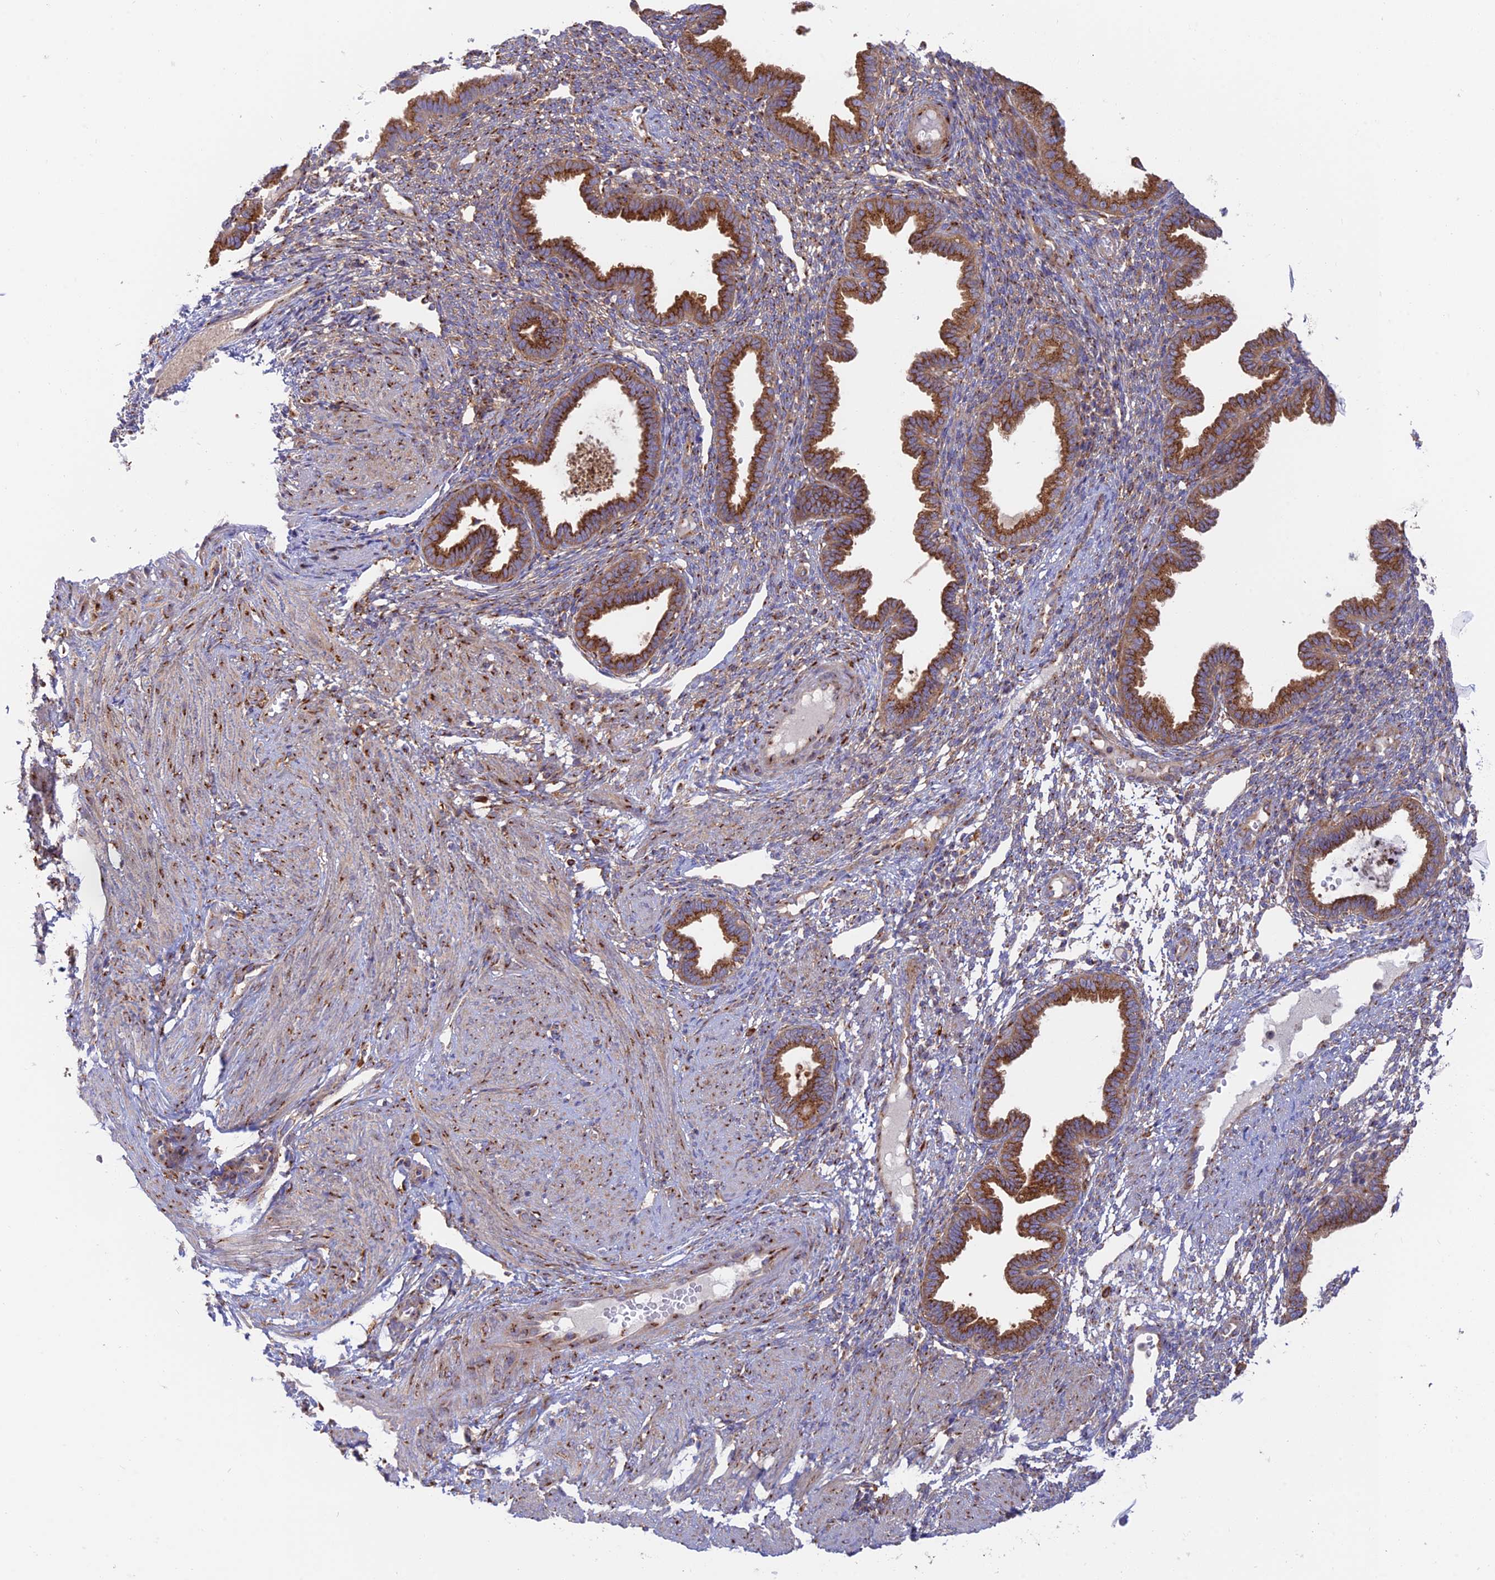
{"staining": {"intensity": "weak", "quantity": "<25%", "location": "cytoplasmic/membranous"}, "tissue": "endometrium", "cell_type": "Cells in endometrial stroma", "image_type": "normal", "snomed": [{"axis": "morphology", "description": "Normal tissue, NOS"}, {"axis": "topography", "description": "Endometrium"}], "caption": "Immunohistochemical staining of normal human endometrium exhibits no significant staining in cells in endometrial stroma.", "gene": "GOLGA3", "patient": {"sex": "female", "age": 33}}